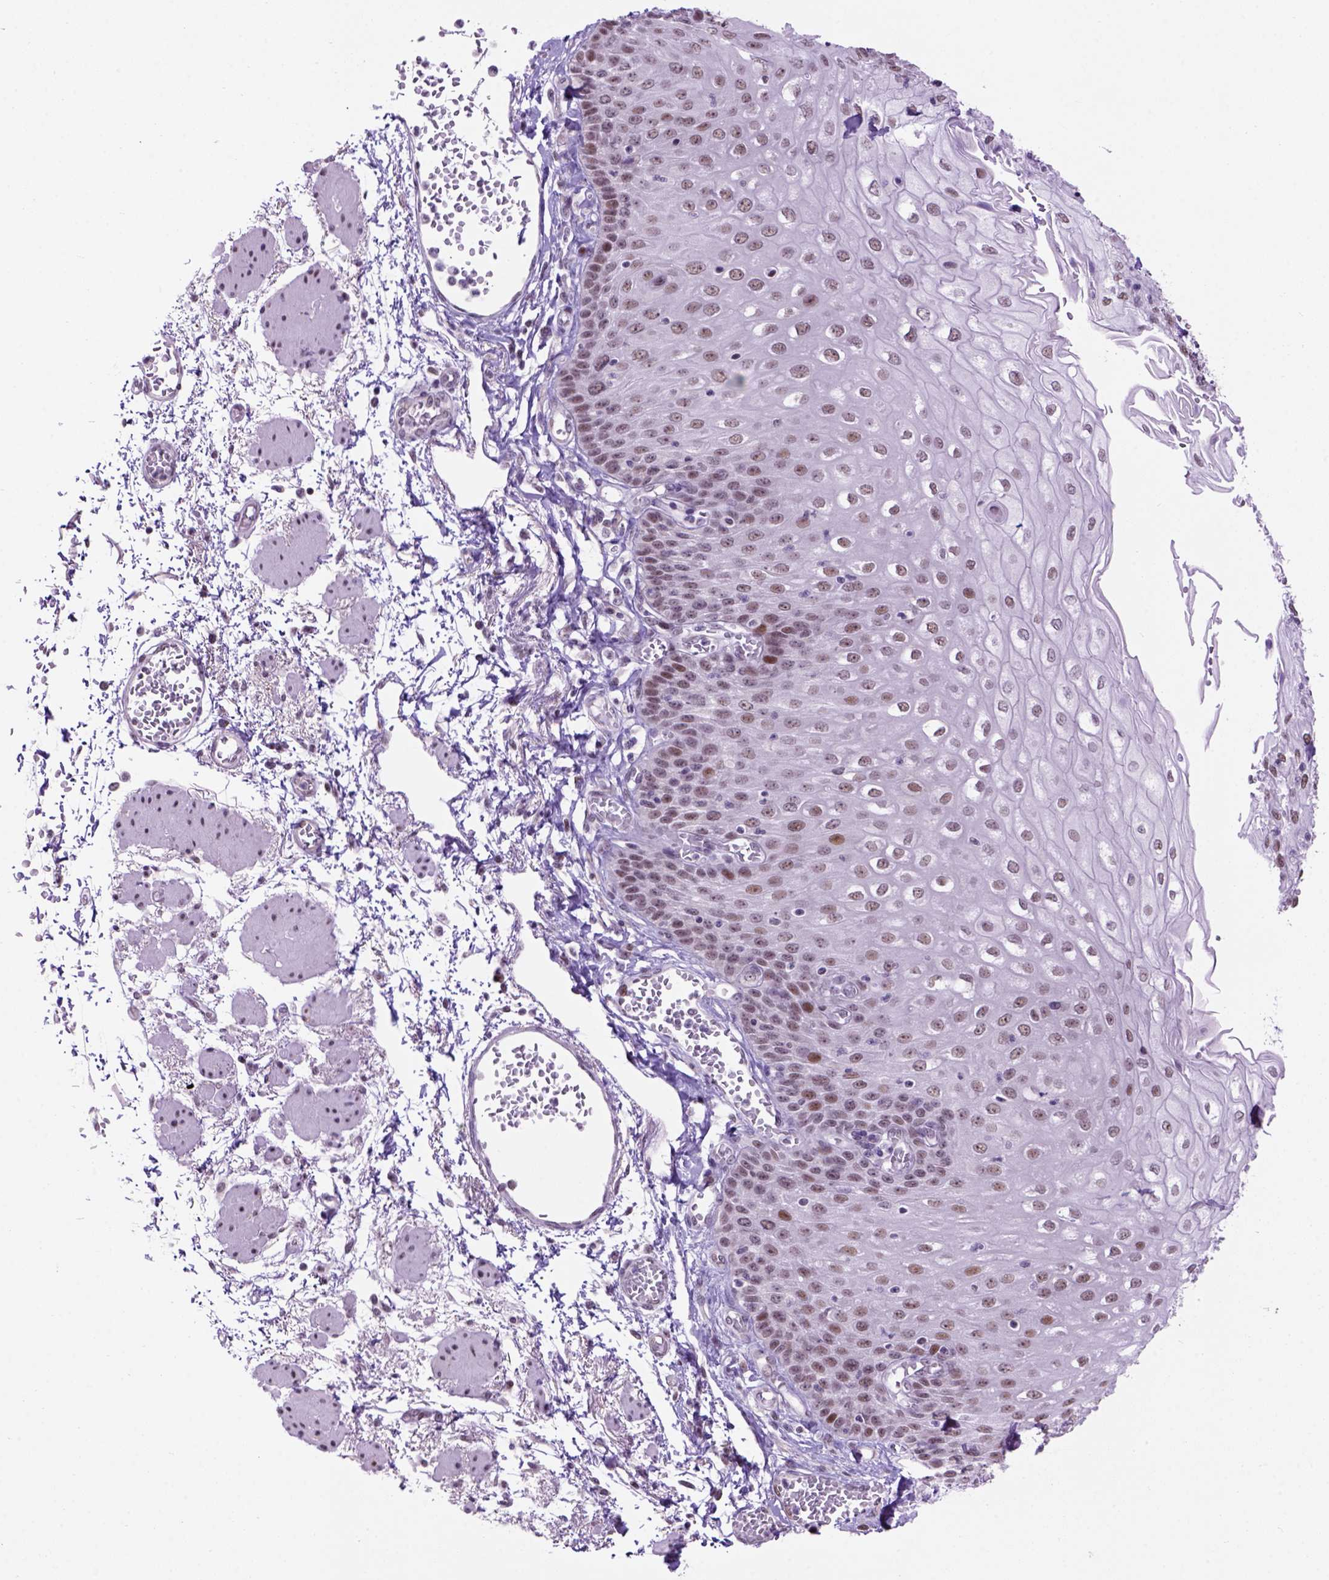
{"staining": {"intensity": "moderate", "quantity": "<25%", "location": "nuclear"}, "tissue": "esophagus", "cell_type": "Squamous epithelial cells", "image_type": "normal", "snomed": [{"axis": "morphology", "description": "Normal tissue, NOS"}, {"axis": "morphology", "description": "Adenocarcinoma, NOS"}, {"axis": "topography", "description": "Esophagus"}], "caption": "A high-resolution photomicrograph shows immunohistochemistry (IHC) staining of unremarkable esophagus, which demonstrates moderate nuclear expression in approximately <25% of squamous epithelial cells.", "gene": "TBPL1", "patient": {"sex": "male", "age": 81}}